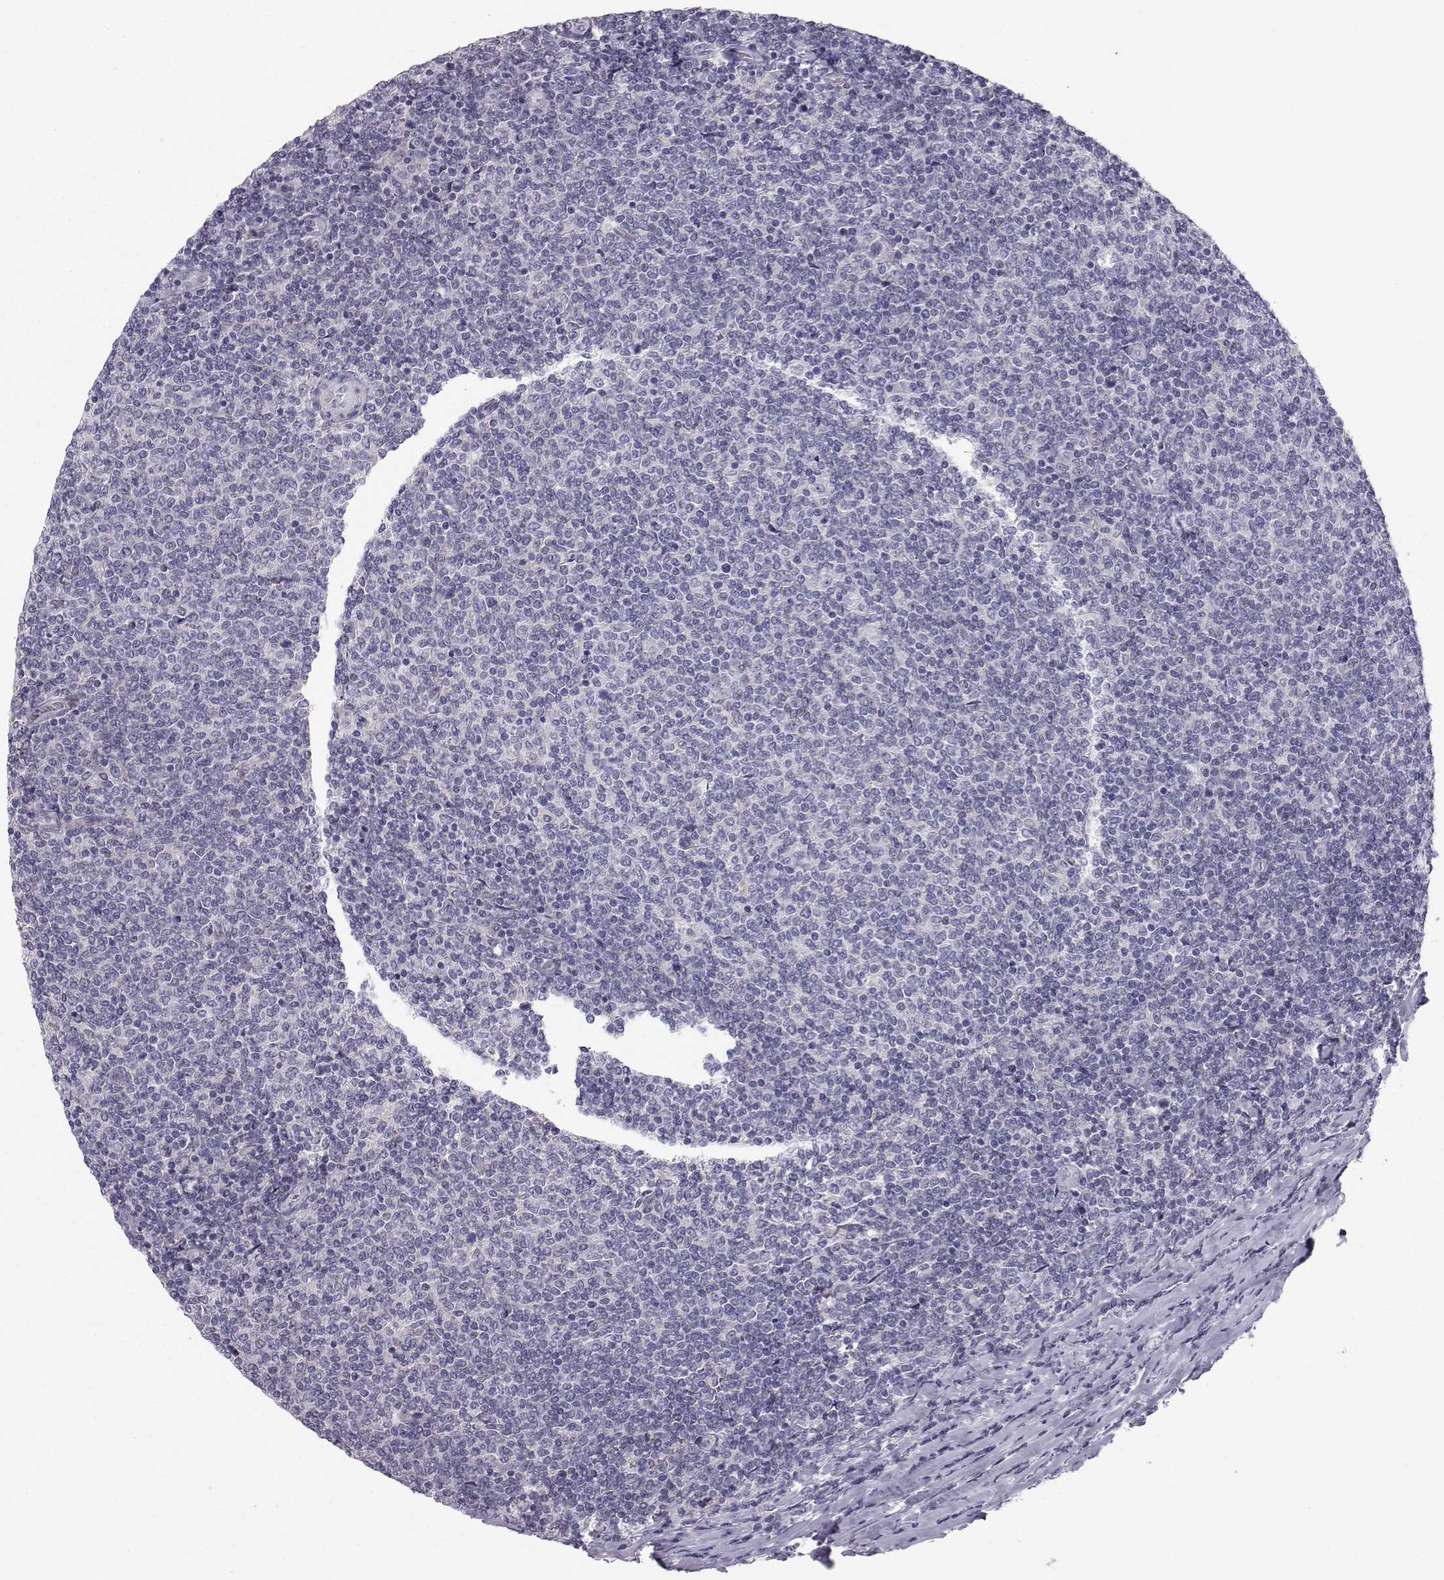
{"staining": {"intensity": "negative", "quantity": "none", "location": "none"}, "tissue": "lymphoma", "cell_type": "Tumor cells", "image_type": "cancer", "snomed": [{"axis": "morphology", "description": "Malignant lymphoma, non-Hodgkin's type, Low grade"}, {"axis": "topography", "description": "Lymph node"}], "caption": "Immunohistochemical staining of lymphoma displays no significant expression in tumor cells.", "gene": "SPDYE4", "patient": {"sex": "male", "age": 52}}